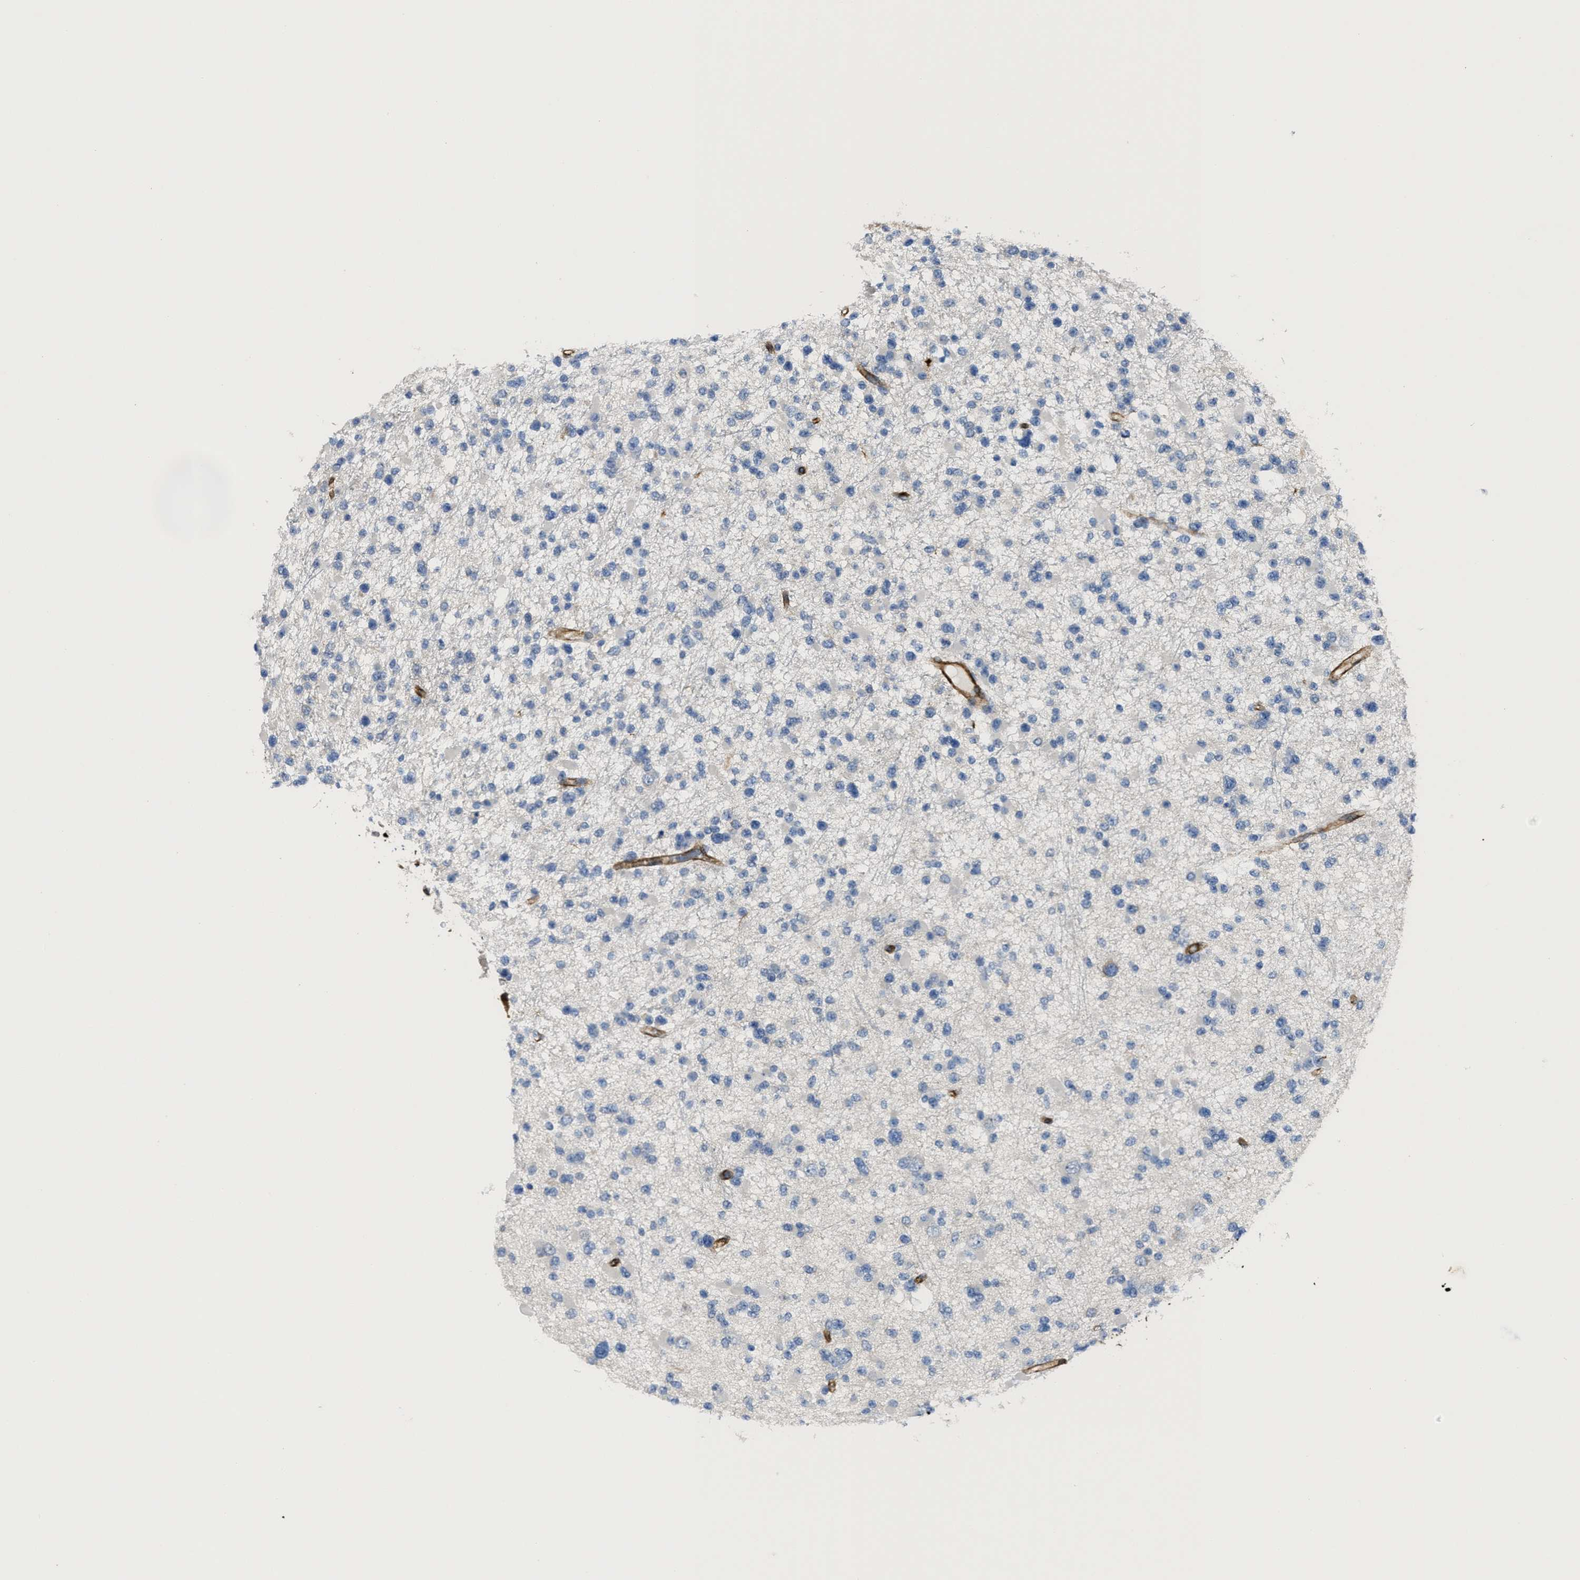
{"staining": {"intensity": "negative", "quantity": "none", "location": "none"}, "tissue": "glioma", "cell_type": "Tumor cells", "image_type": "cancer", "snomed": [{"axis": "morphology", "description": "Glioma, malignant, Low grade"}, {"axis": "topography", "description": "Brain"}], "caption": "Malignant glioma (low-grade) stained for a protein using immunohistochemistry reveals no staining tumor cells.", "gene": "NAB1", "patient": {"sex": "female", "age": 22}}